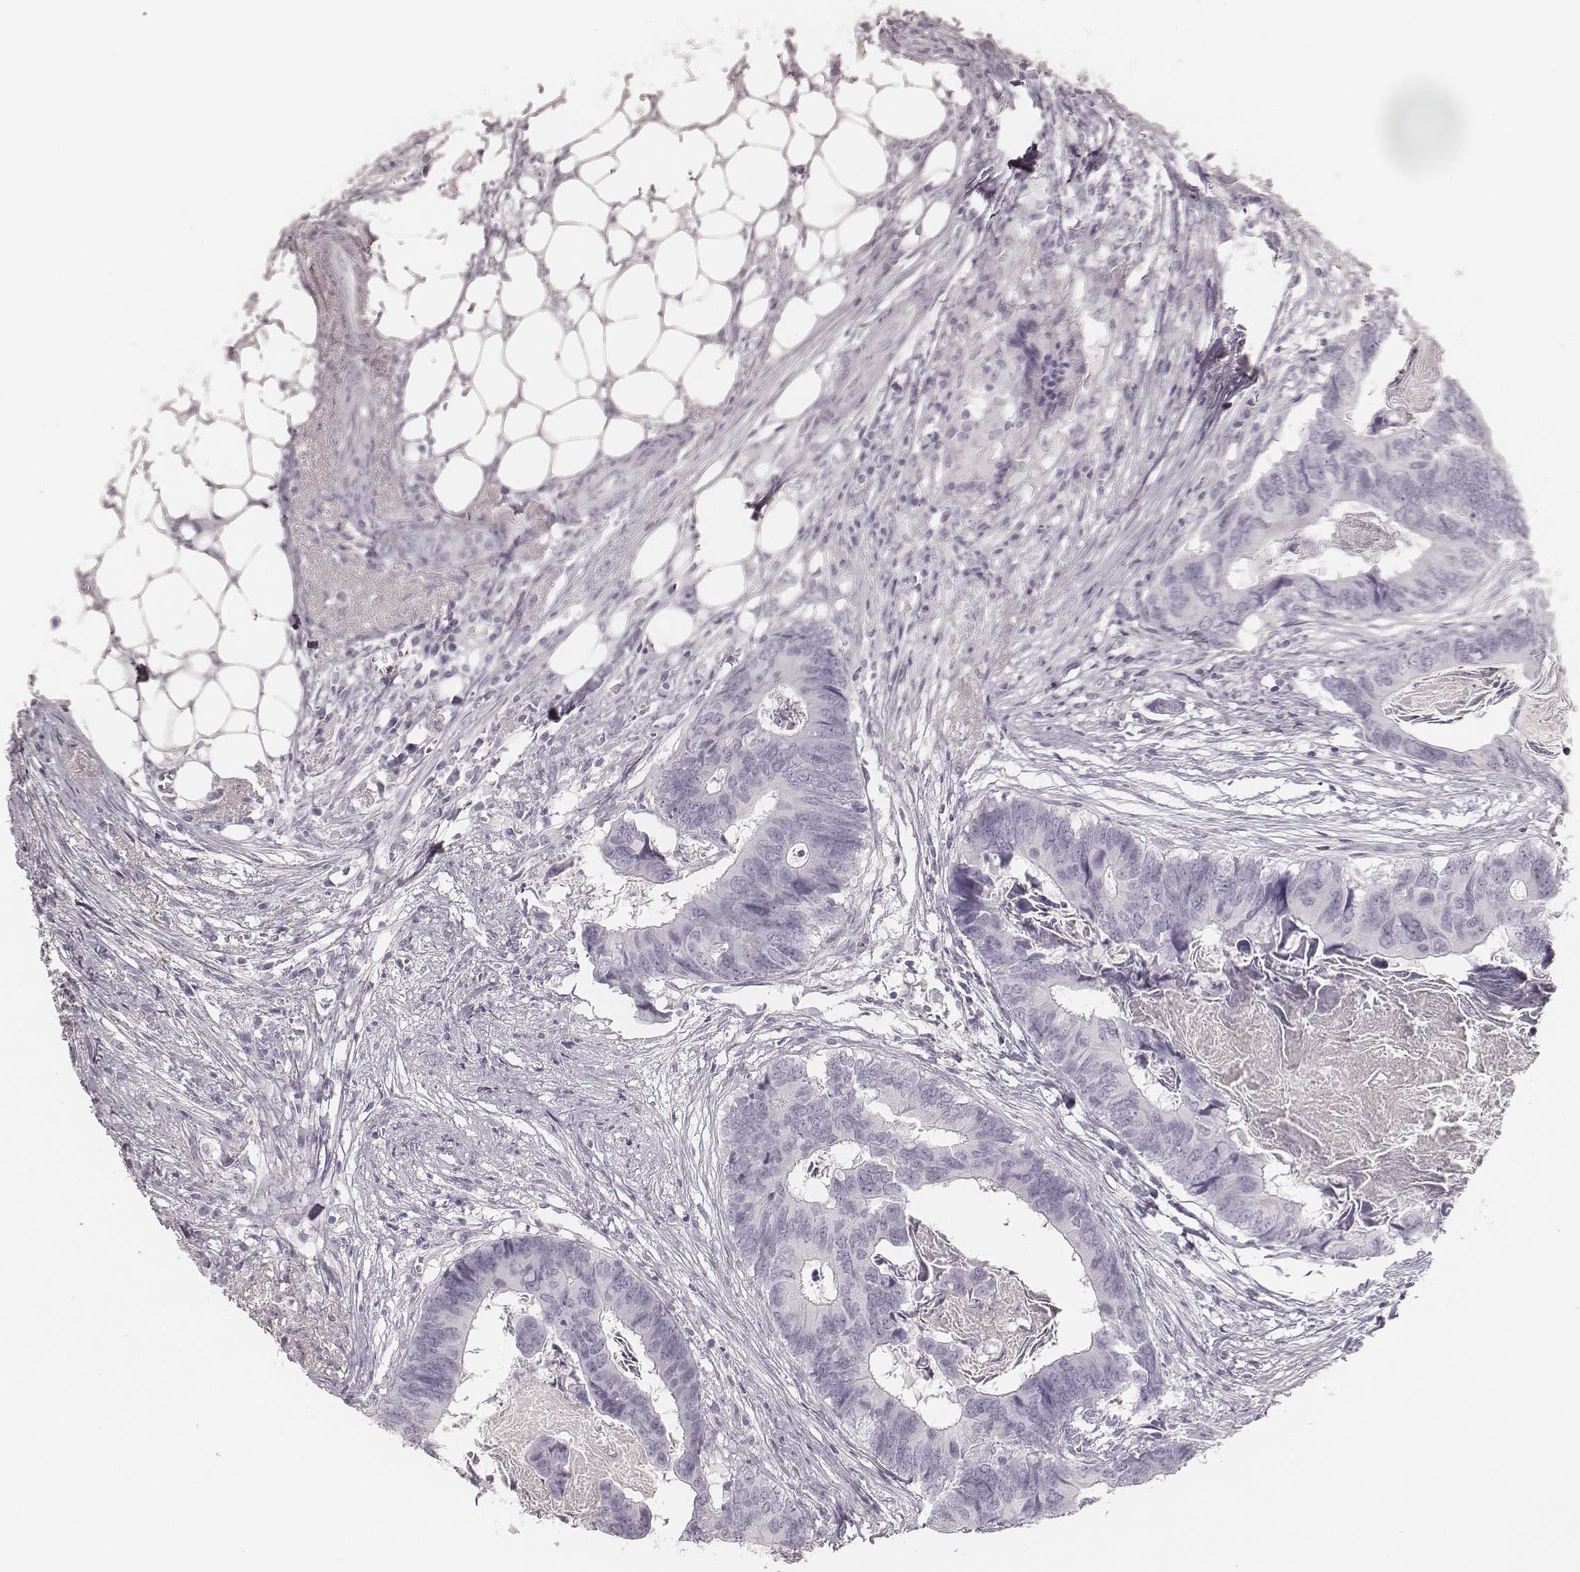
{"staining": {"intensity": "negative", "quantity": "none", "location": "none"}, "tissue": "colorectal cancer", "cell_type": "Tumor cells", "image_type": "cancer", "snomed": [{"axis": "morphology", "description": "Adenocarcinoma, NOS"}, {"axis": "topography", "description": "Colon"}], "caption": "Colorectal cancer was stained to show a protein in brown. There is no significant positivity in tumor cells. Nuclei are stained in blue.", "gene": "KRT82", "patient": {"sex": "female", "age": 82}}